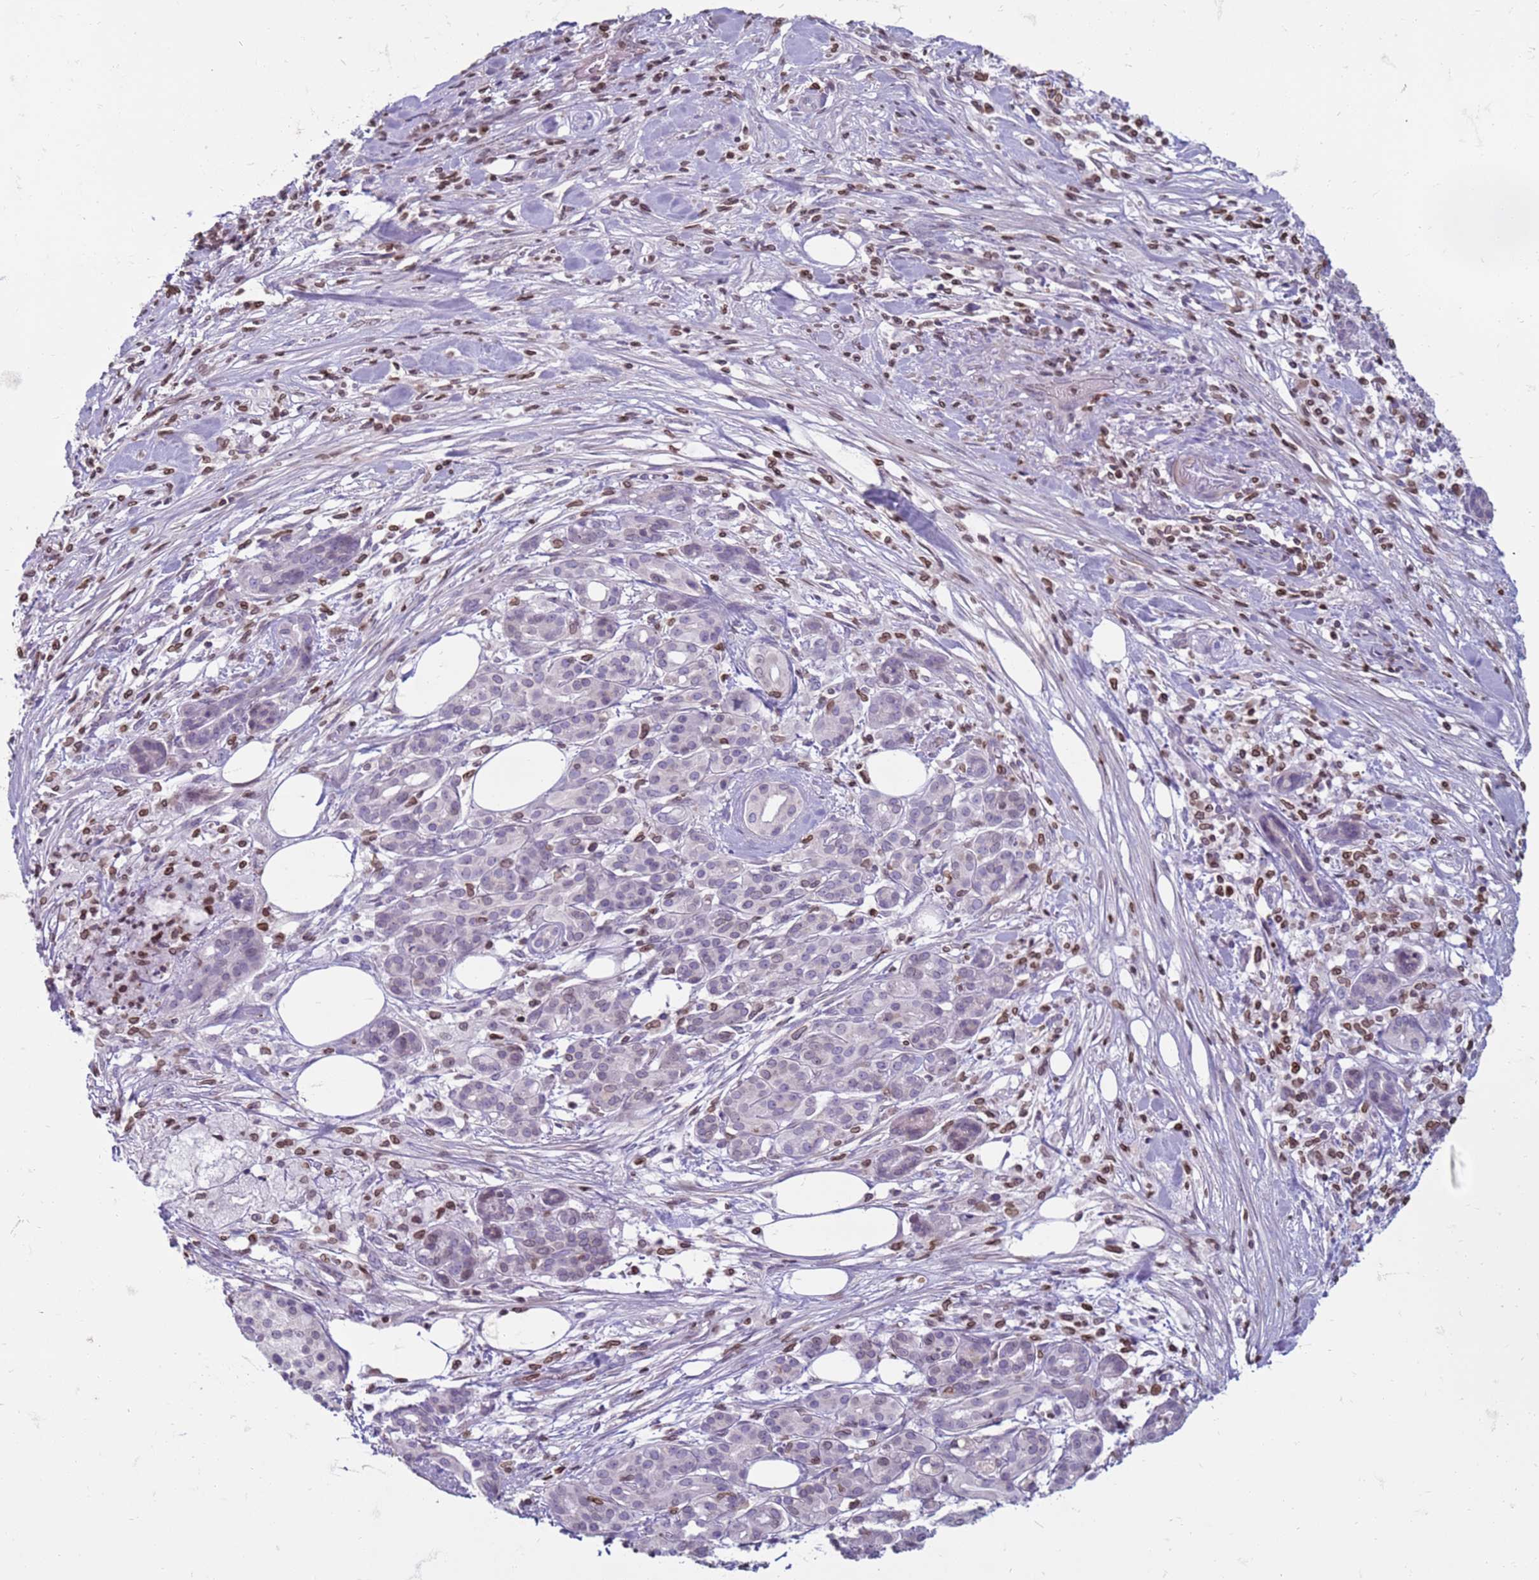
{"staining": {"intensity": "negative", "quantity": "none", "location": "none"}, "tissue": "pancreatic cancer", "cell_type": "Tumor cells", "image_type": "cancer", "snomed": [{"axis": "morphology", "description": "Adenocarcinoma, NOS"}, {"axis": "topography", "description": "Pancreas"}], "caption": "Image shows no protein expression in tumor cells of pancreatic cancer tissue.", "gene": "METTL25B", "patient": {"sex": "female", "age": 66}}